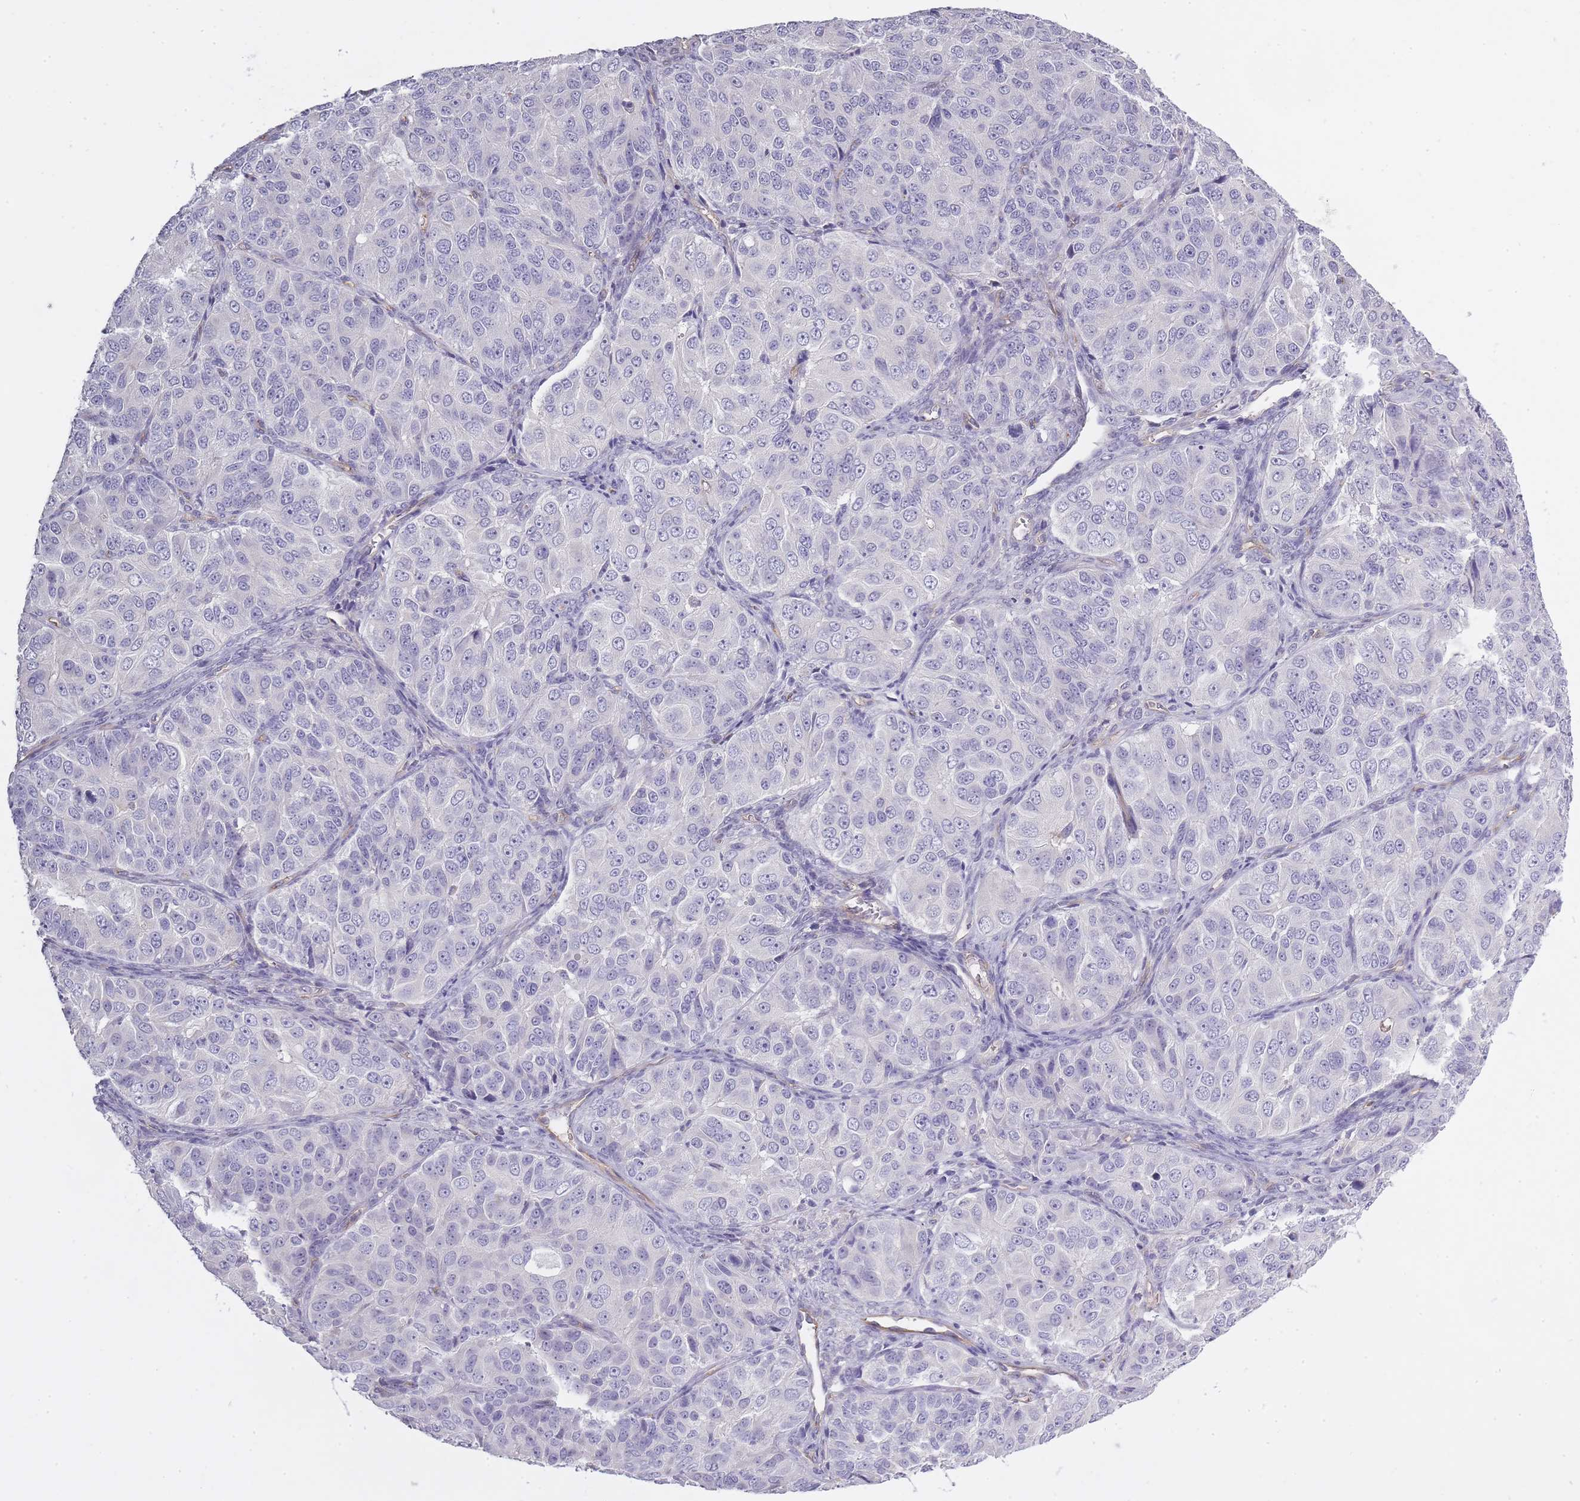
{"staining": {"intensity": "negative", "quantity": "none", "location": "none"}, "tissue": "ovarian cancer", "cell_type": "Tumor cells", "image_type": "cancer", "snomed": [{"axis": "morphology", "description": "Carcinoma, endometroid"}, {"axis": "topography", "description": "Ovary"}], "caption": "A photomicrograph of ovarian endometroid carcinoma stained for a protein shows no brown staining in tumor cells.", "gene": "SLC8A2", "patient": {"sex": "female", "age": 51}}